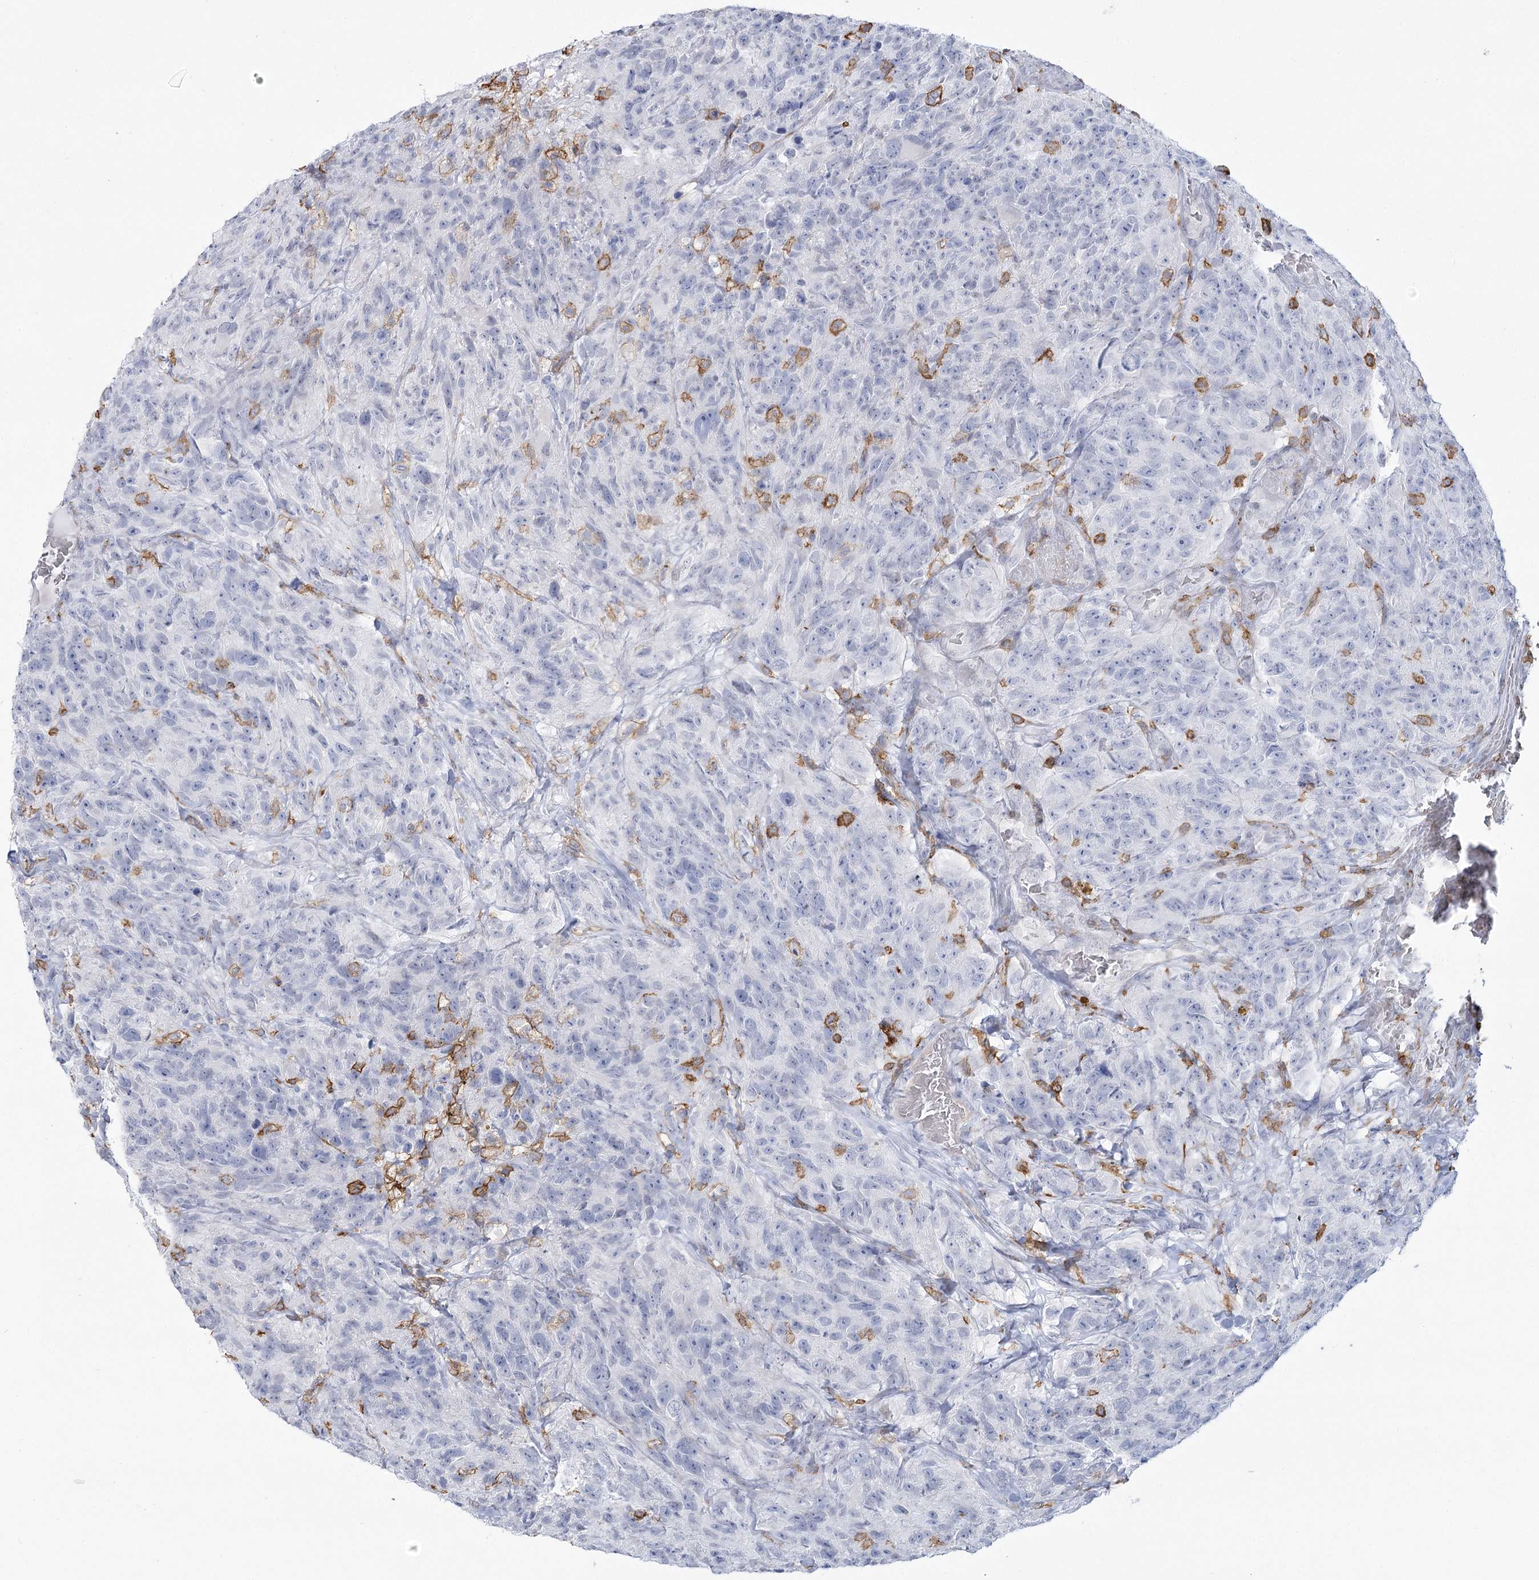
{"staining": {"intensity": "negative", "quantity": "none", "location": "none"}, "tissue": "glioma", "cell_type": "Tumor cells", "image_type": "cancer", "snomed": [{"axis": "morphology", "description": "Glioma, malignant, High grade"}, {"axis": "topography", "description": "Brain"}], "caption": "Immunohistochemistry (IHC) photomicrograph of human malignant glioma (high-grade) stained for a protein (brown), which demonstrates no positivity in tumor cells.", "gene": "C11orf1", "patient": {"sex": "male", "age": 69}}